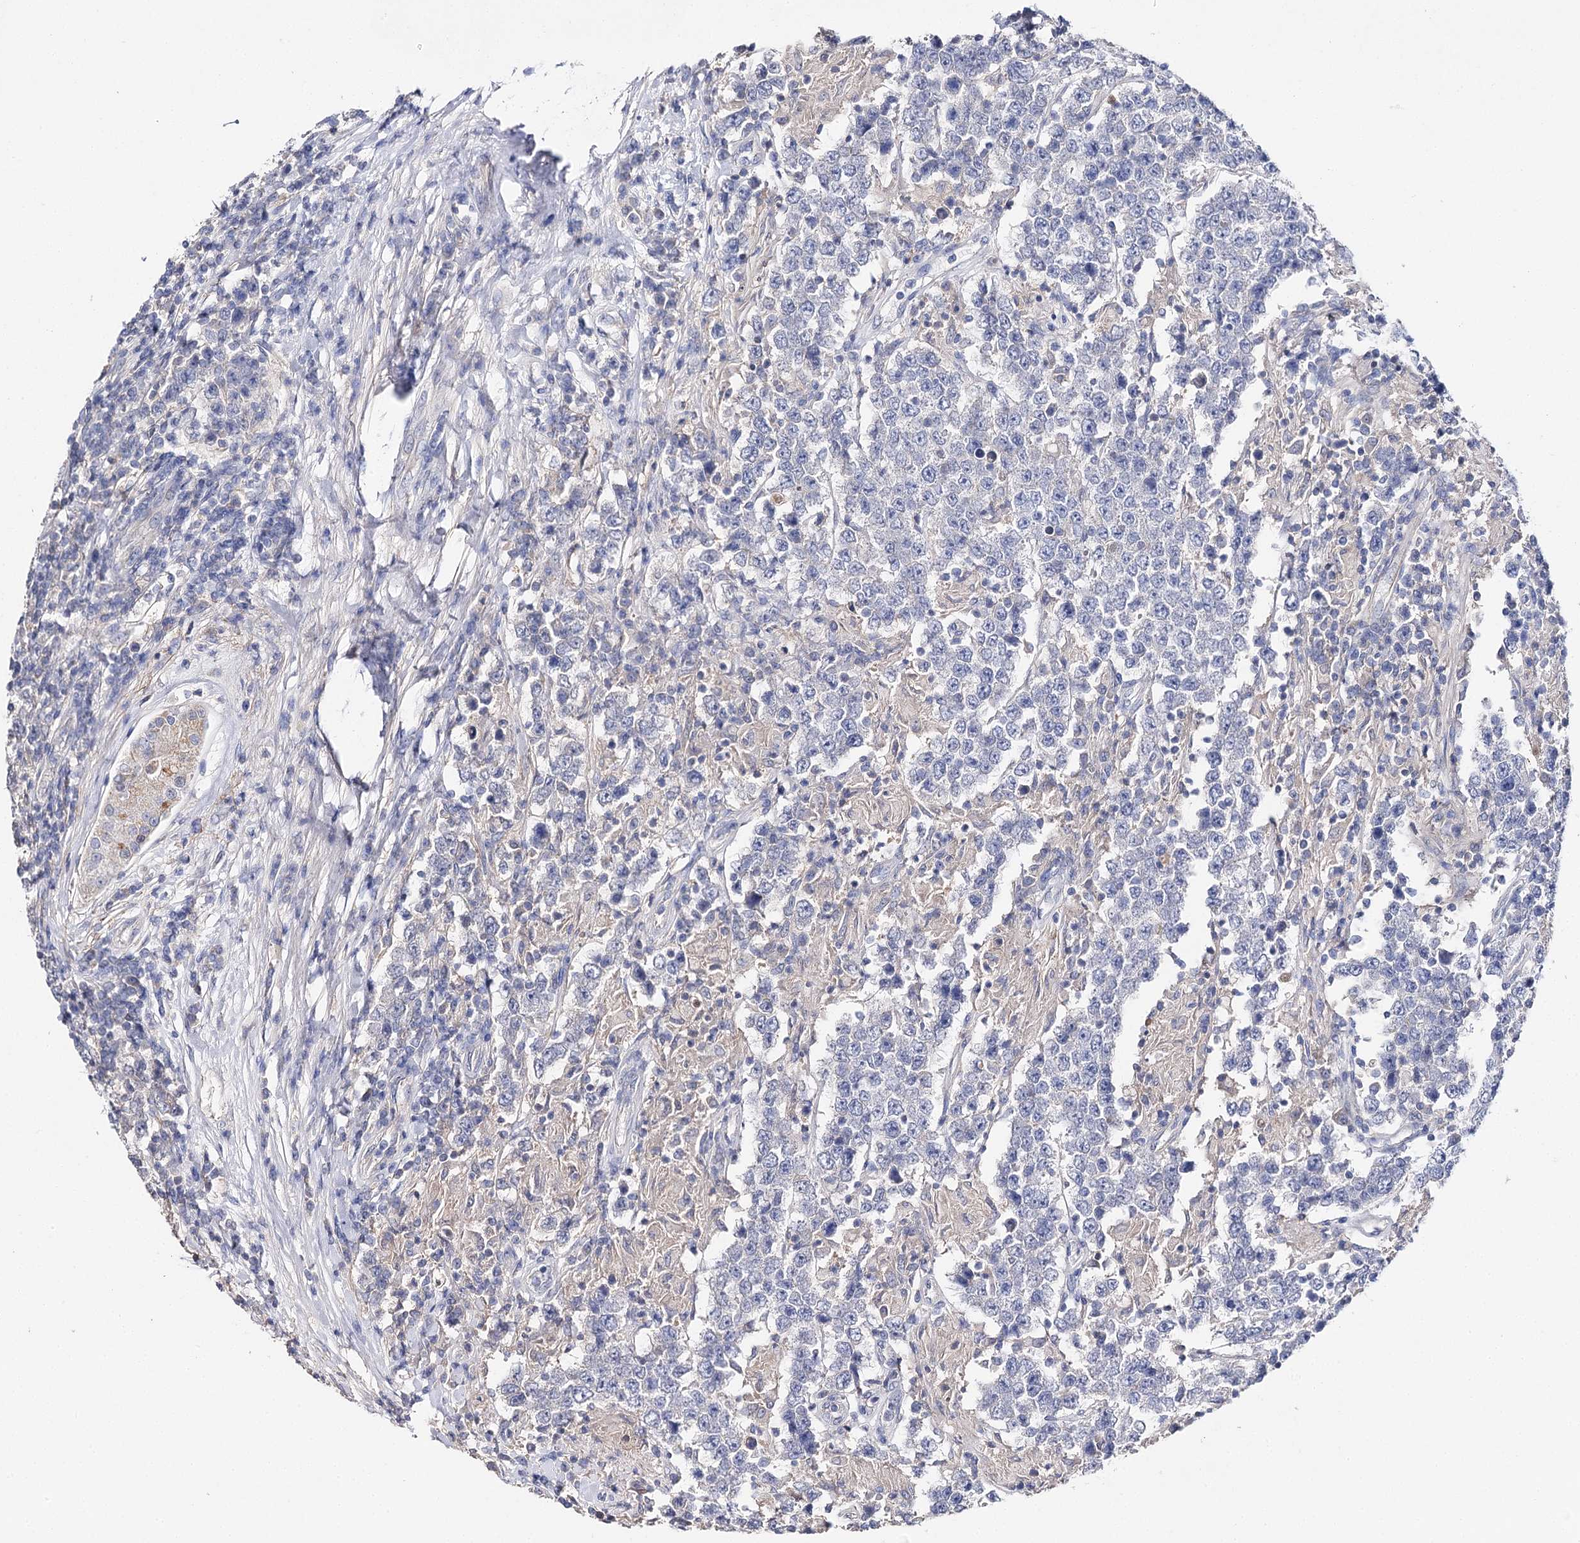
{"staining": {"intensity": "negative", "quantity": "none", "location": "none"}, "tissue": "testis cancer", "cell_type": "Tumor cells", "image_type": "cancer", "snomed": [{"axis": "morphology", "description": "Normal tissue, NOS"}, {"axis": "morphology", "description": "Urothelial carcinoma, High grade"}, {"axis": "morphology", "description": "Seminoma, NOS"}, {"axis": "morphology", "description": "Carcinoma, Embryonal, NOS"}, {"axis": "topography", "description": "Urinary bladder"}, {"axis": "topography", "description": "Testis"}], "caption": "An immunohistochemistry photomicrograph of testis urothelial carcinoma (high-grade) is shown. There is no staining in tumor cells of testis urothelial carcinoma (high-grade).", "gene": "EPYC", "patient": {"sex": "male", "age": 41}}